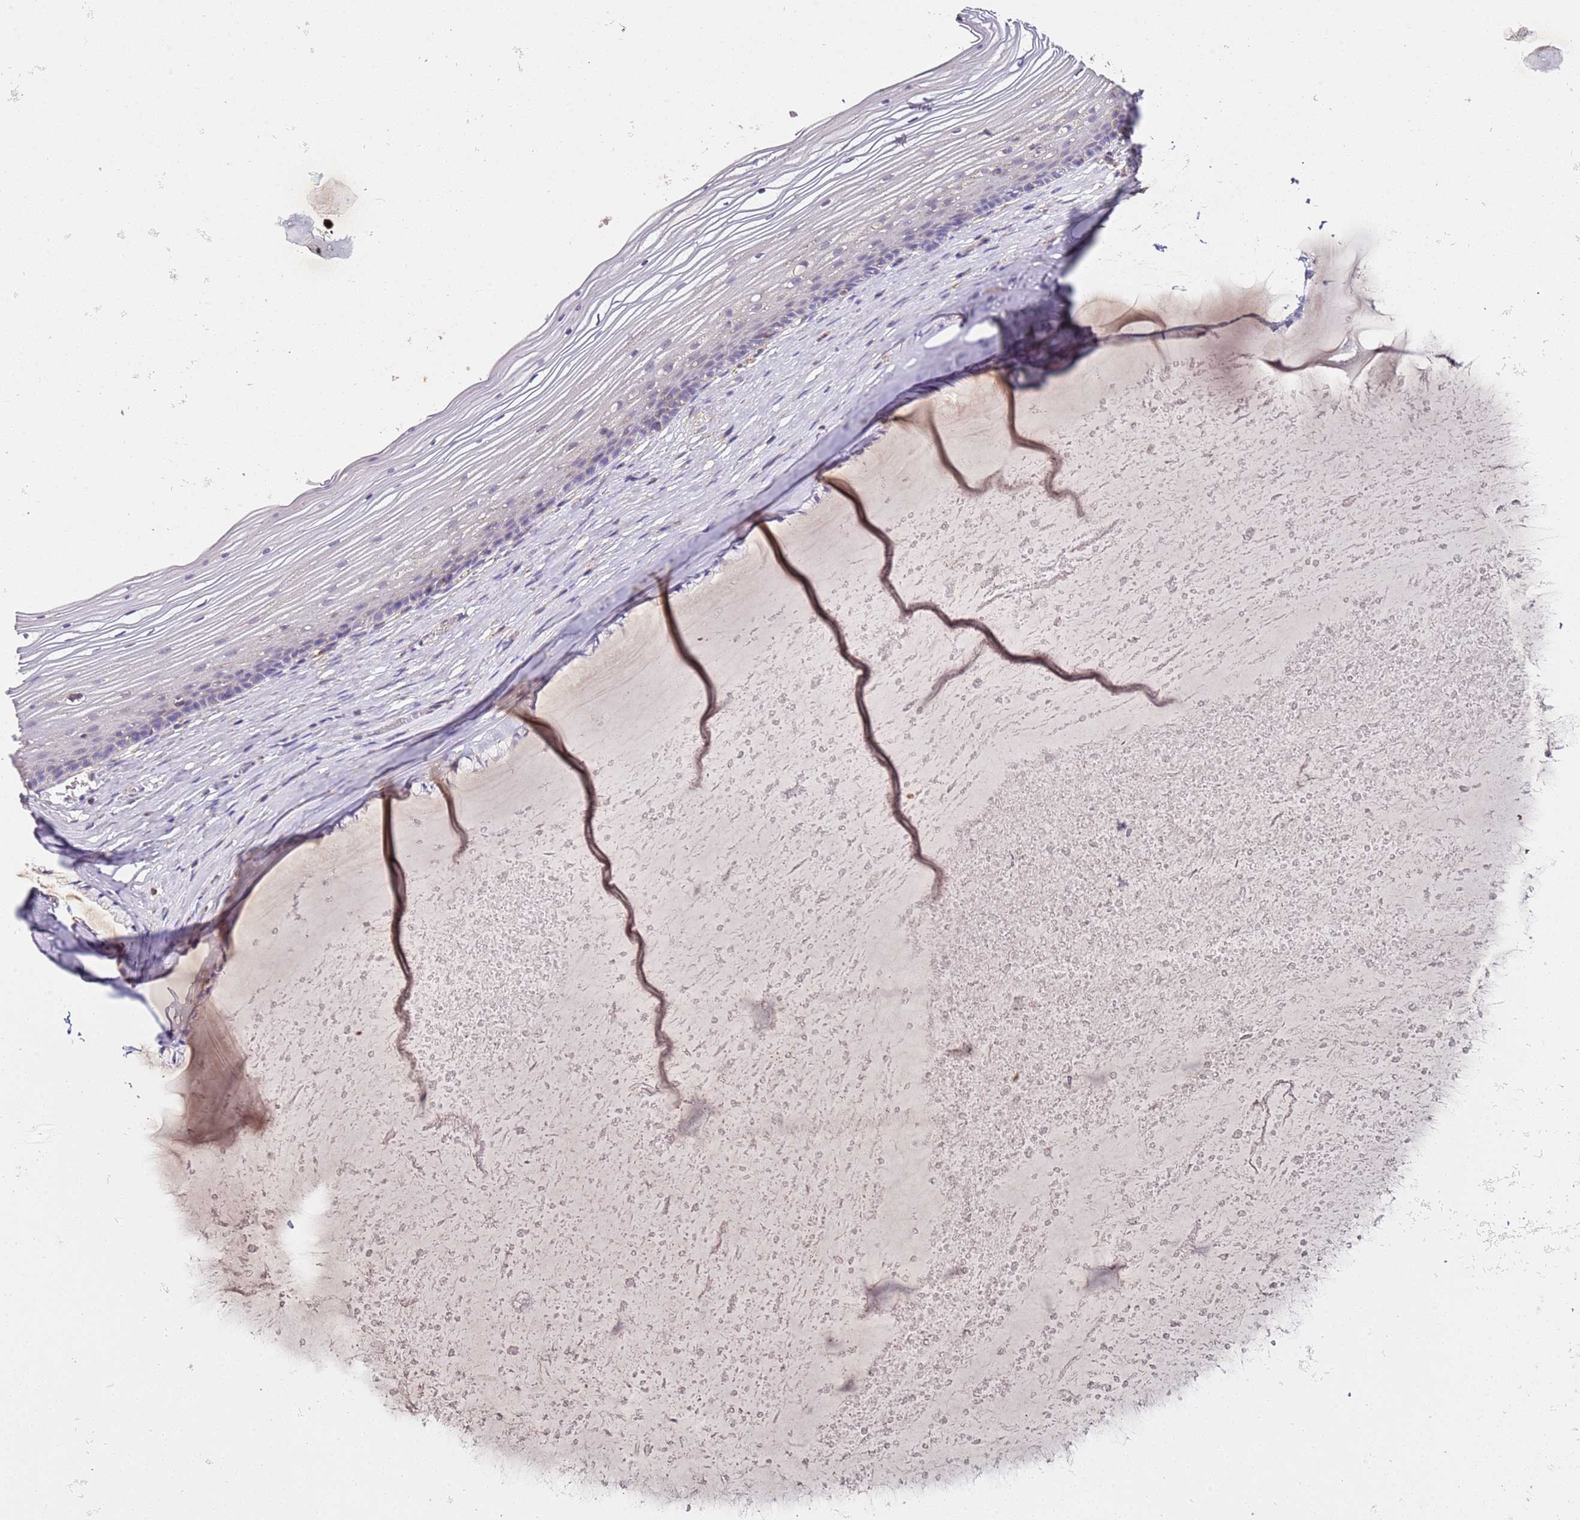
{"staining": {"intensity": "weak", "quantity": "<25%", "location": "cytoplasmic/membranous"}, "tissue": "vagina", "cell_type": "Squamous epithelial cells", "image_type": "normal", "snomed": [{"axis": "morphology", "description": "Normal tissue, NOS"}, {"axis": "topography", "description": "Vagina"}, {"axis": "topography", "description": "Cervix"}], "caption": "Photomicrograph shows no significant protein staining in squamous epithelial cells of normal vagina.", "gene": "RMND5A", "patient": {"sex": "female", "age": 40}}